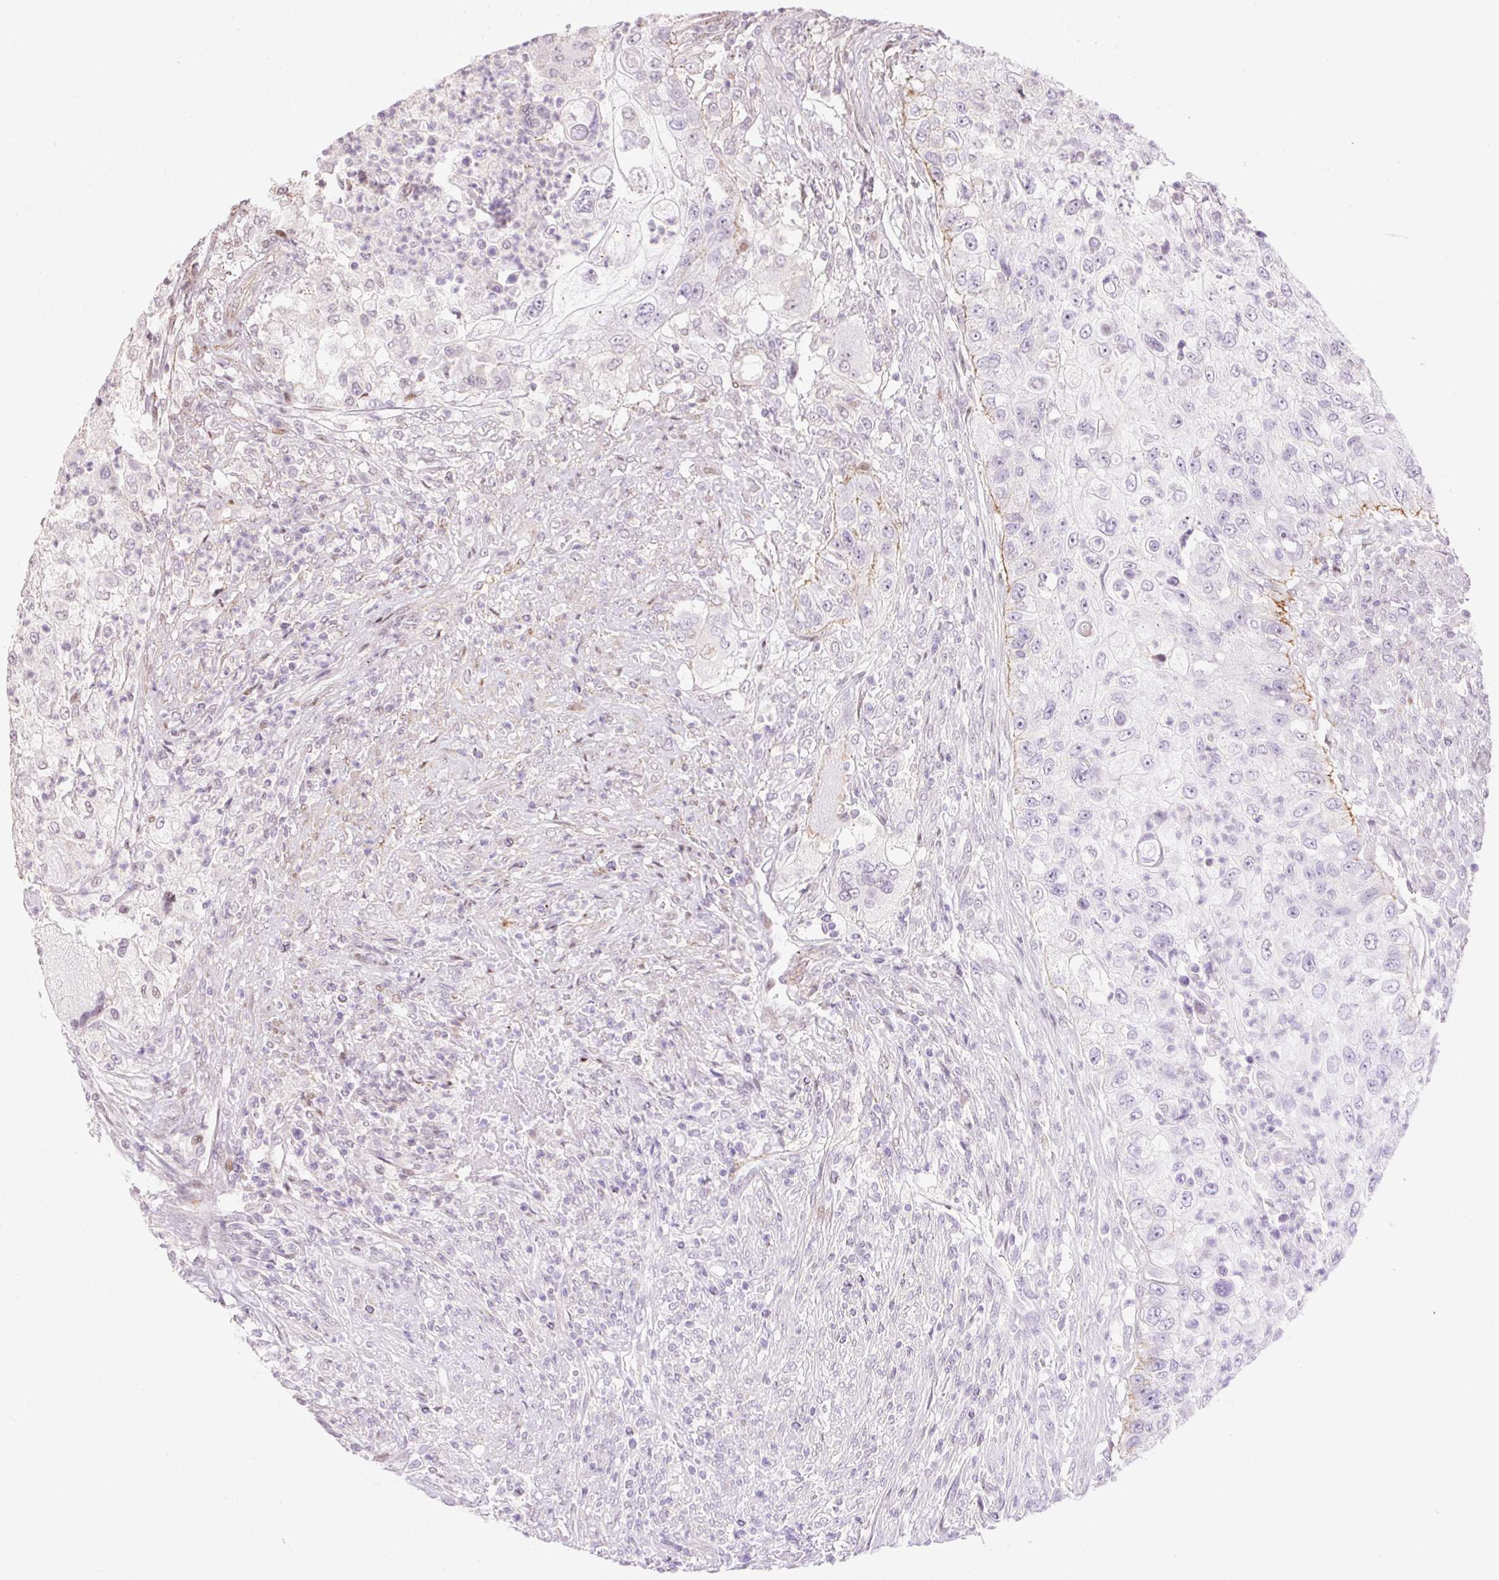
{"staining": {"intensity": "negative", "quantity": "none", "location": "none"}, "tissue": "urothelial cancer", "cell_type": "Tumor cells", "image_type": "cancer", "snomed": [{"axis": "morphology", "description": "Urothelial carcinoma, High grade"}, {"axis": "topography", "description": "Urinary bladder"}], "caption": "Immunohistochemical staining of human urothelial cancer exhibits no significant positivity in tumor cells.", "gene": "RIPPLY3", "patient": {"sex": "female", "age": 60}}